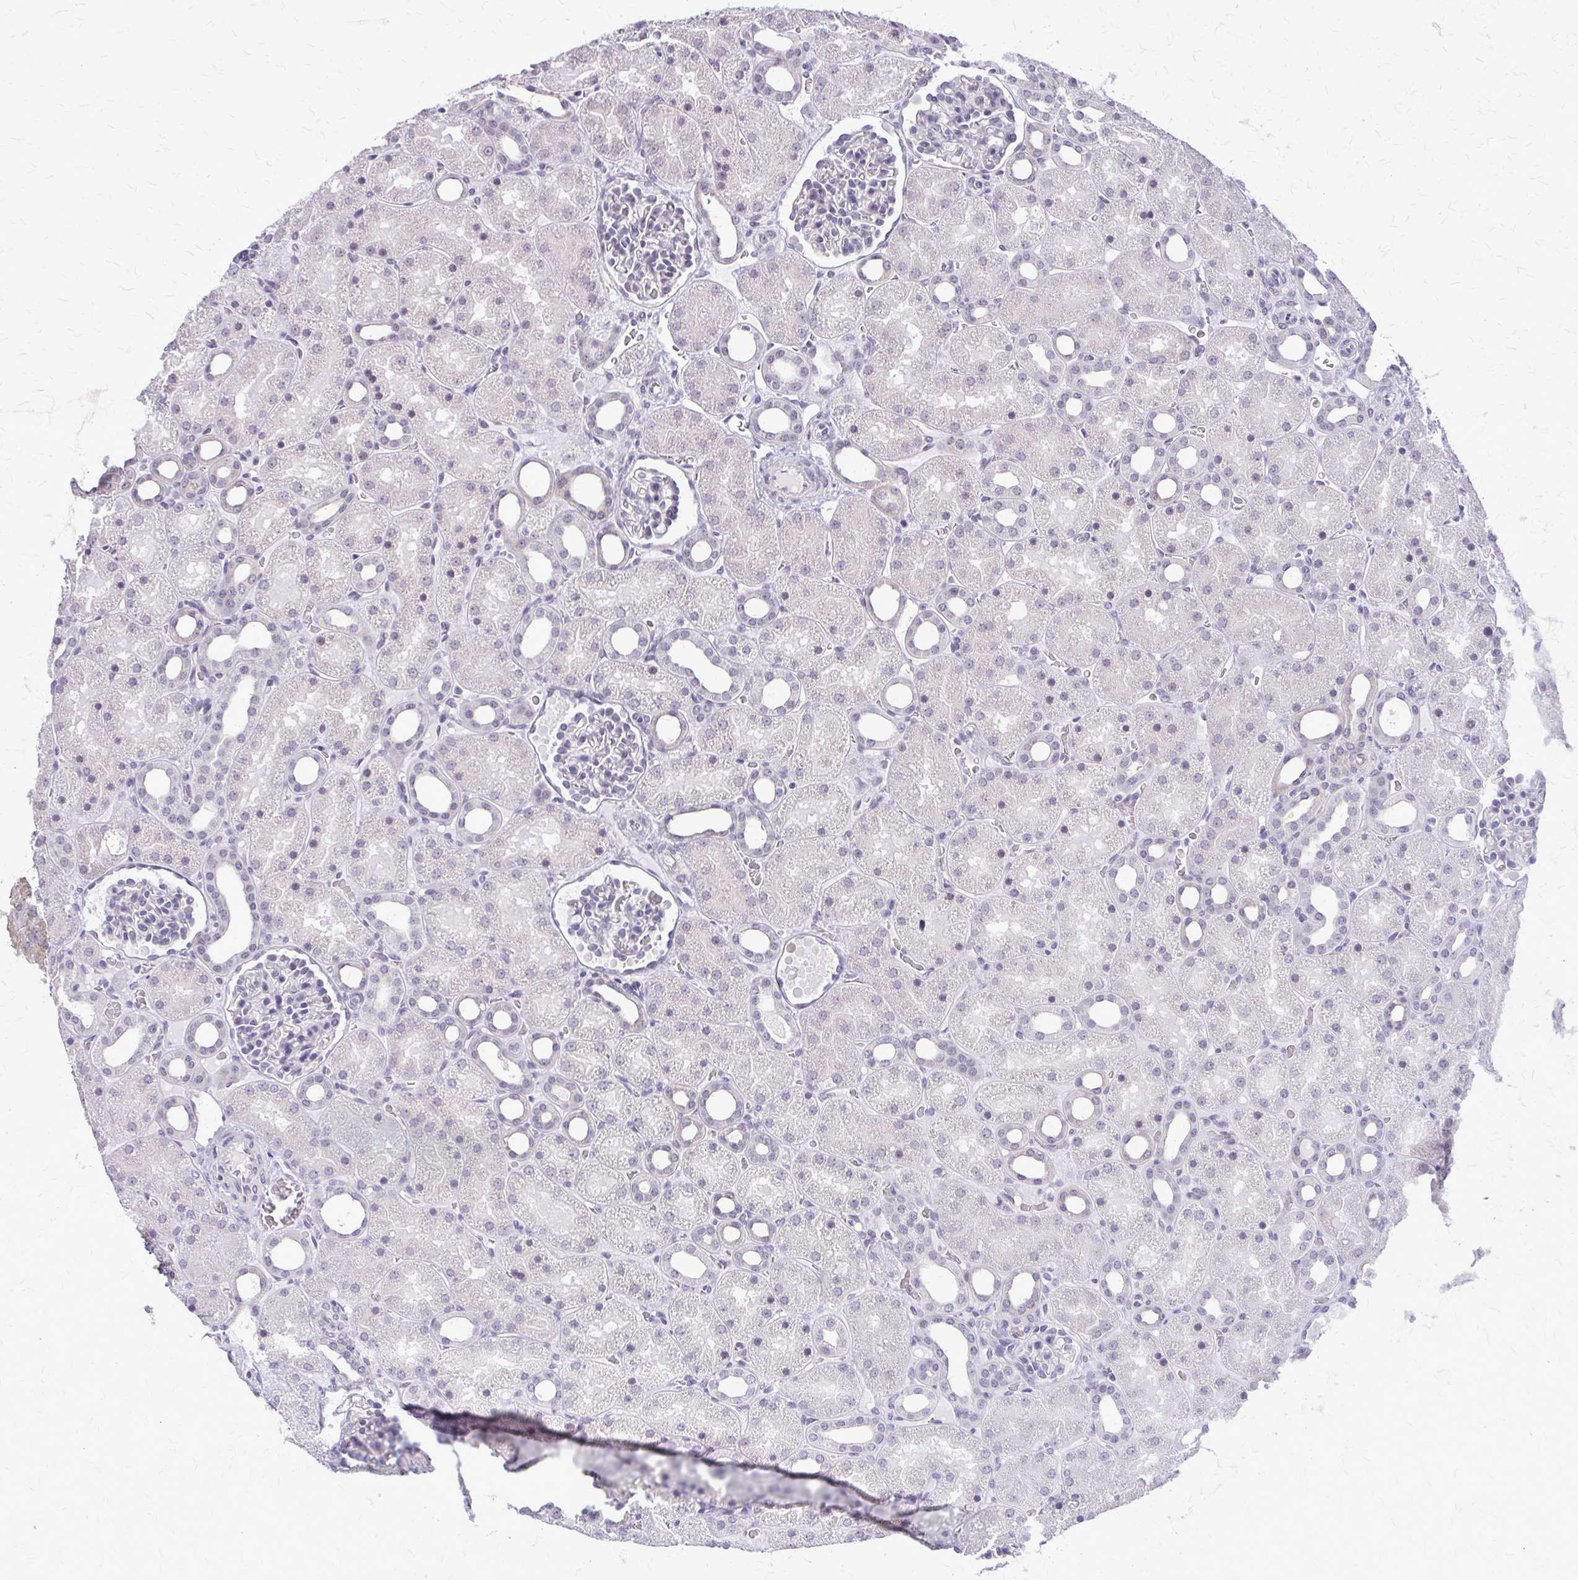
{"staining": {"intensity": "negative", "quantity": "none", "location": "none"}, "tissue": "kidney", "cell_type": "Cells in glomeruli", "image_type": "normal", "snomed": [{"axis": "morphology", "description": "Normal tissue, NOS"}, {"axis": "topography", "description": "Kidney"}], "caption": "High power microscopy micrograph of an immunohistochemistry image of normal kidney, revealing no significant expression in cells in glomeruli.", "gene": "PLCB1", "patient": {"sex": "male", "age": 2}}